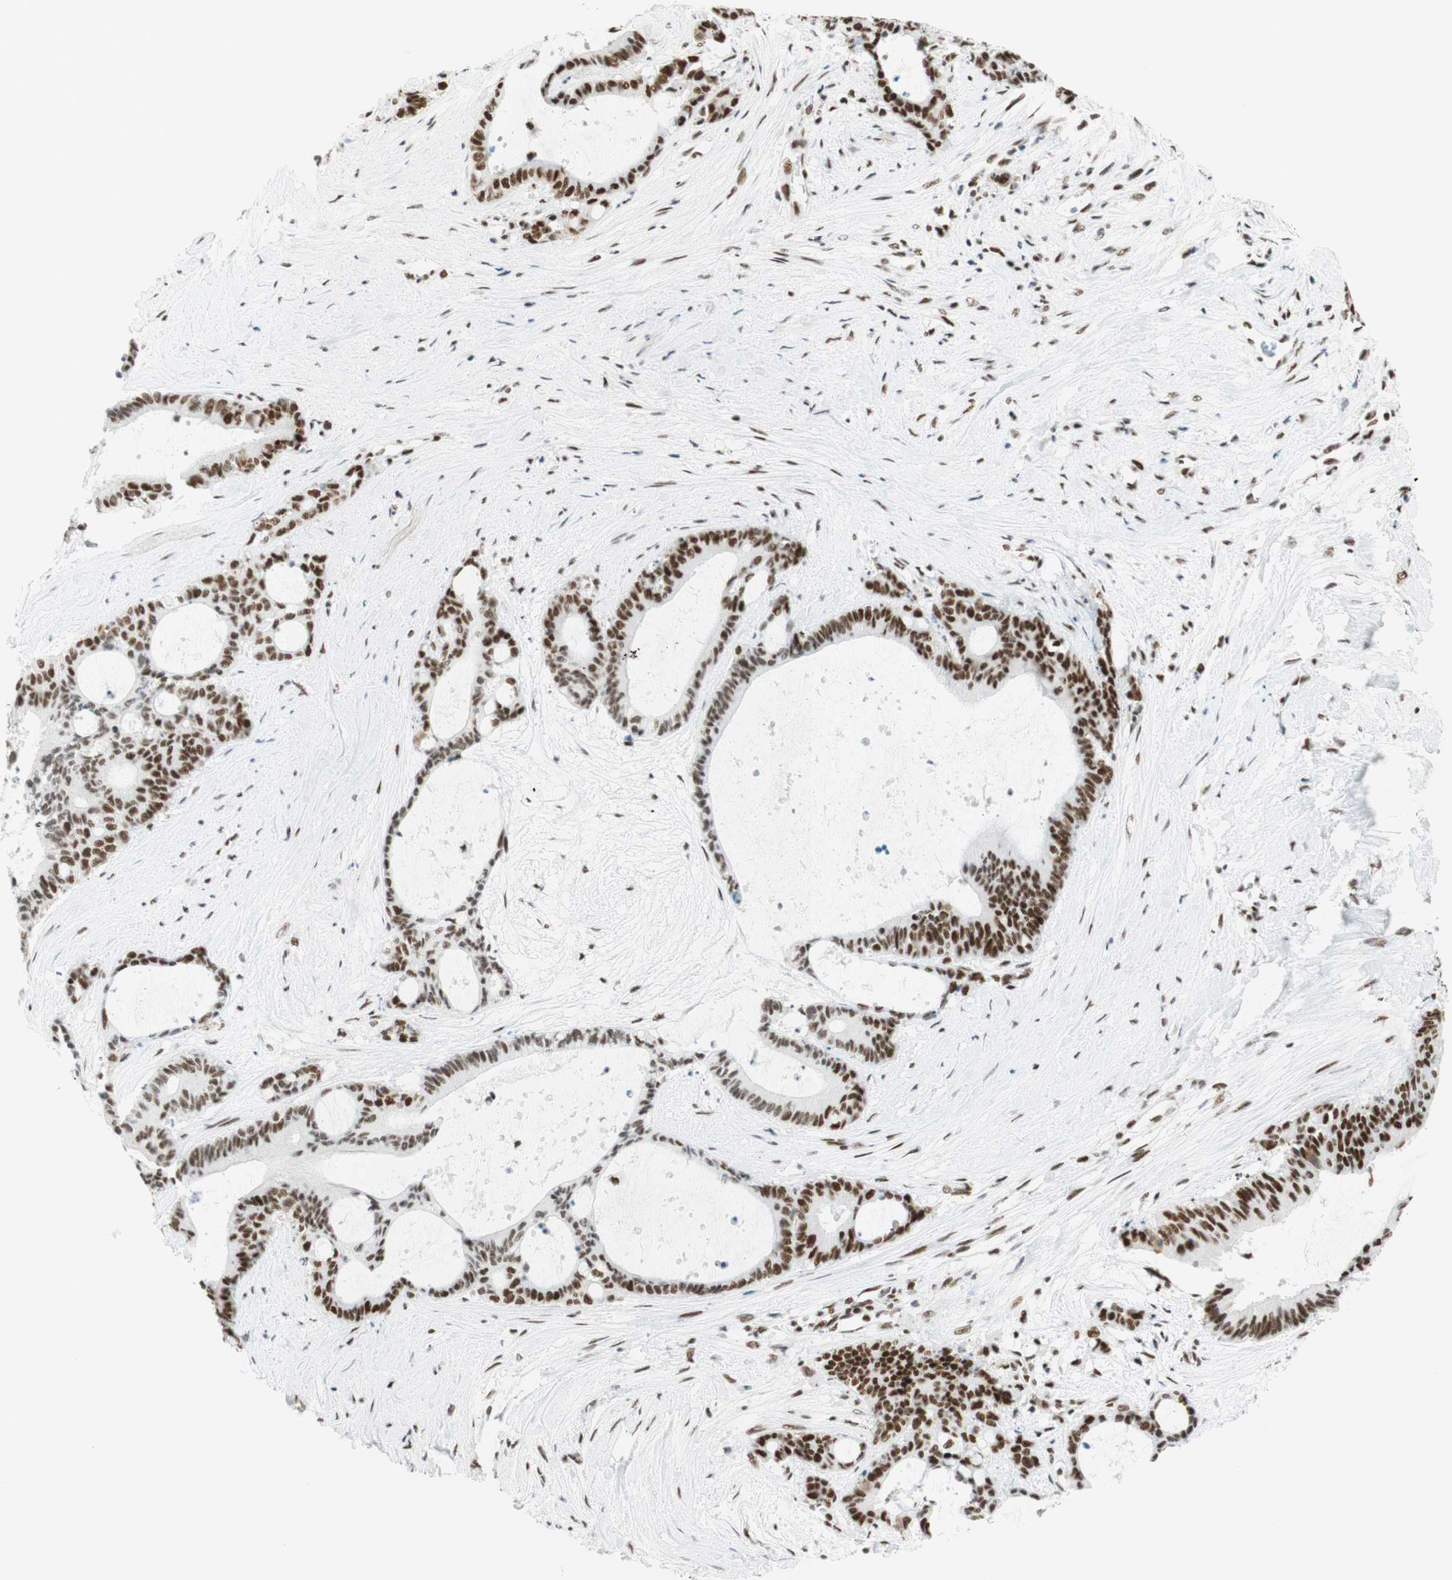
{"staining": {"intensity": "strong", "quantity": ">75%", "location": "nuclear"}, "tissue": "liver cancer", "cell_type": "Tumor cells", "image_type": "cancer", "snomed": [{"axis": "morphology", "description": "Cholangiocarcinoma"}, {"axis": "topography", "description": "Liver"}], "caption": "This is an image of IHC staining of liver cancer, which shows strong expression in the nuclear of tumor cells.", "gene": "RNF20", "patient": {"sex": "female", "age": 73}}